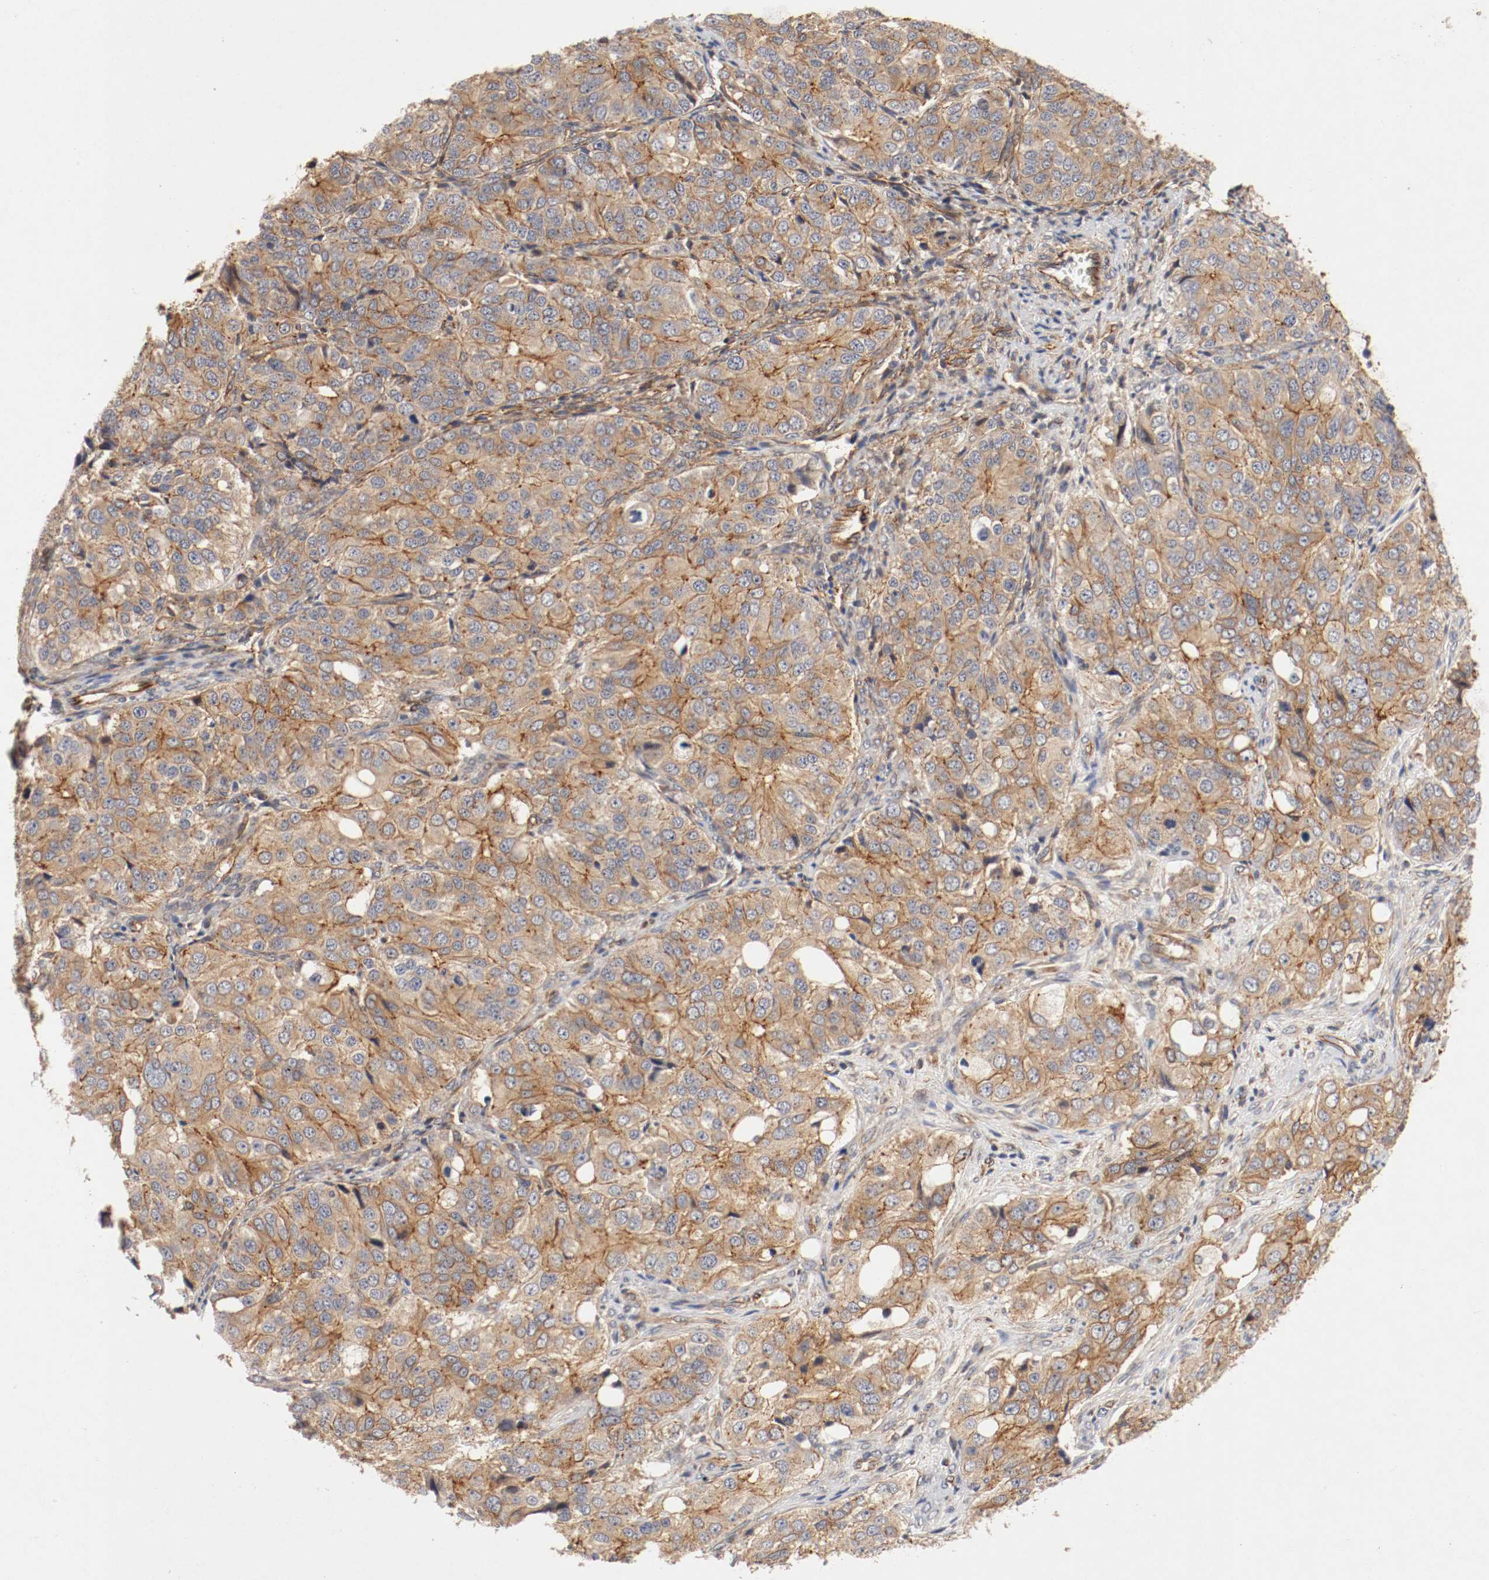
{"staining": {"intensity": "moderate", "quantity": ">75%", "location": "cytoplasmic/membranous"}, "tissue": "ovarian cancer", "cell_type": "Tumor cells", "image_type": "cancer", "snomed": [{"axis": "morphology", "description": "Carcinoma, endometroid"}, {"axis": "topography", "description": "Ovary"}], "caption": "Moderate cytoplasmic/membranous positivity is present in about >75% of tumor cells in ovarian cancer.", "gene": "TYK2", "patient": {"sex": "female", "age": 51}}